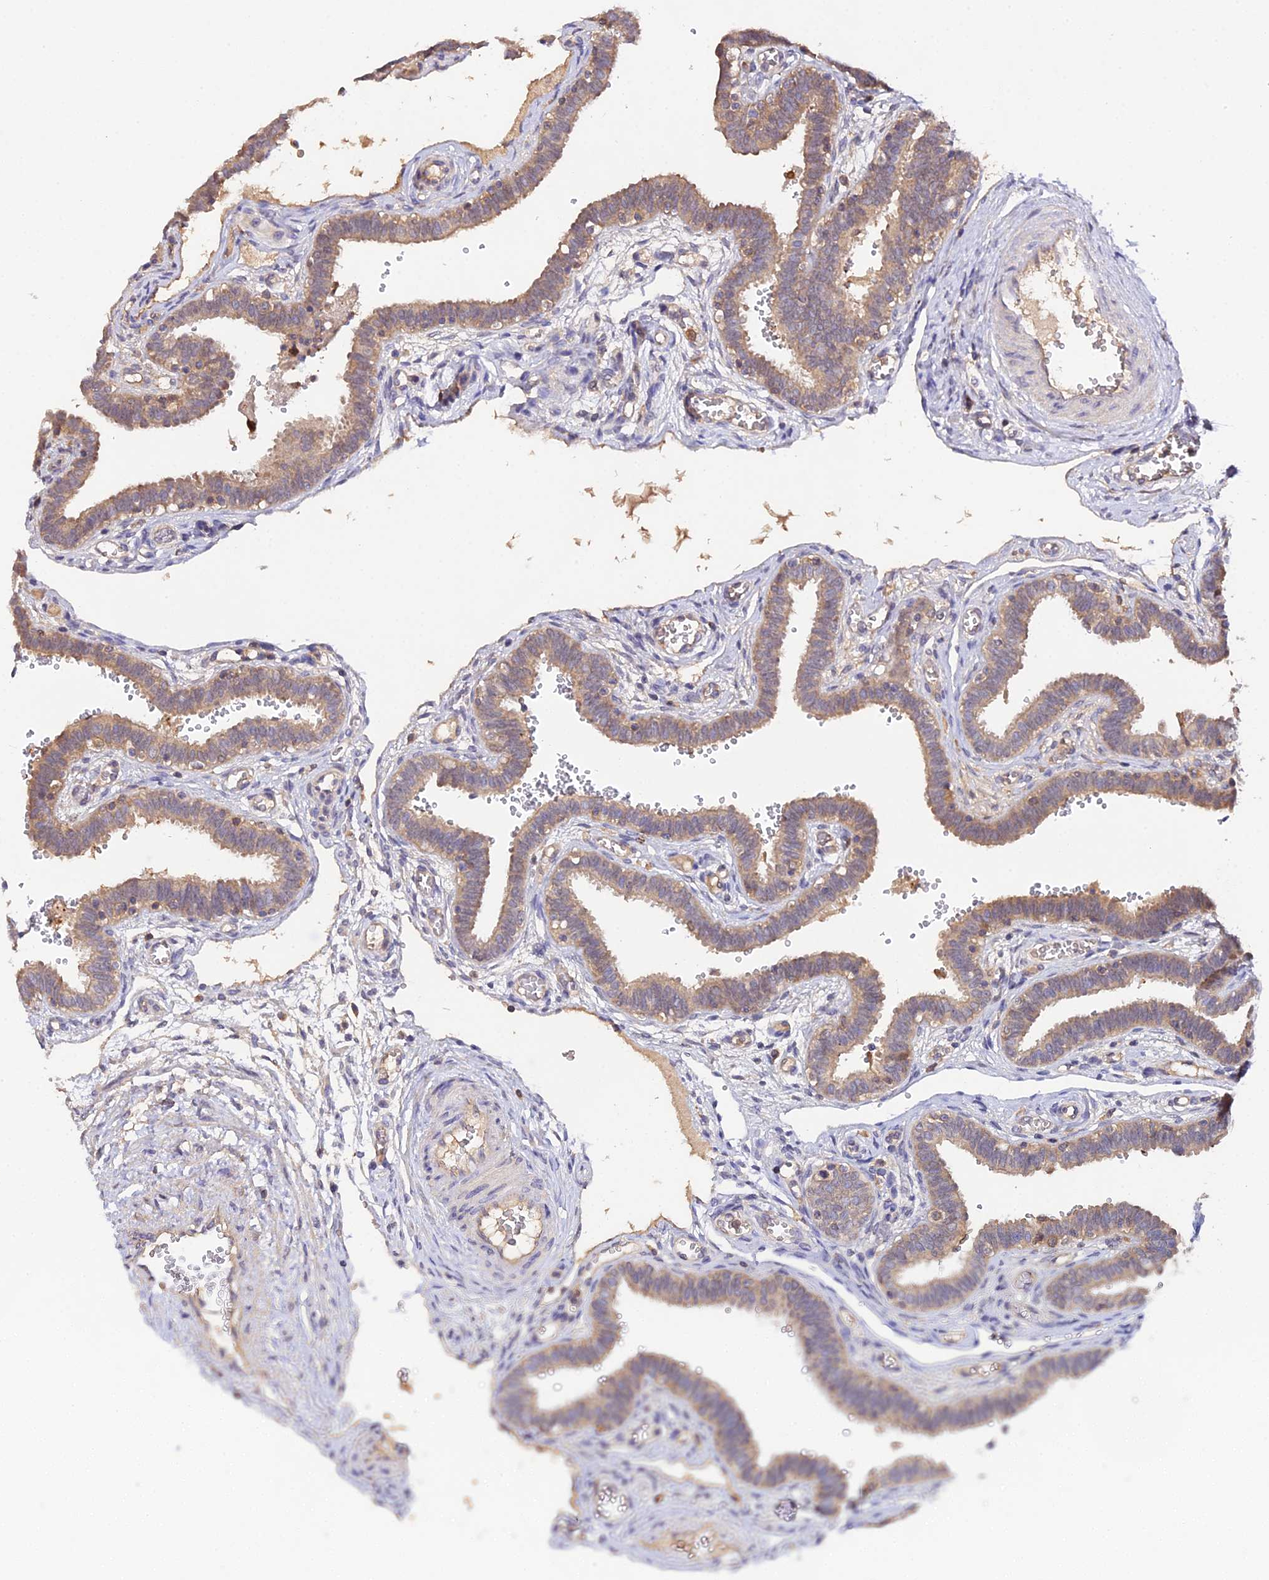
{"staining": {"intensity": "moderate", "quantity": ">75%", "location": "cytoplasmic/membranous"}, "tissue": "fallopian tube", "cell_type": "Glandular cells", "image_type": "normal", "snomed": [{"axis": "morphology", "description": "Normal tissue, NOS"}, {"axis": "topography", "description": "Fallopian tube"}, {"axis": "topography", "description": "Placenta"}], "caption": "Immunohistochemical staining of benign fallopian tube displays medium levels of moderate cytoplasmic/membranous staining in approximately >75% of glandular cells. (IHC, brightfield microscopy, high magnification).", "gene": "FBP1", "patient": {"sex": "female", "age": 32}}